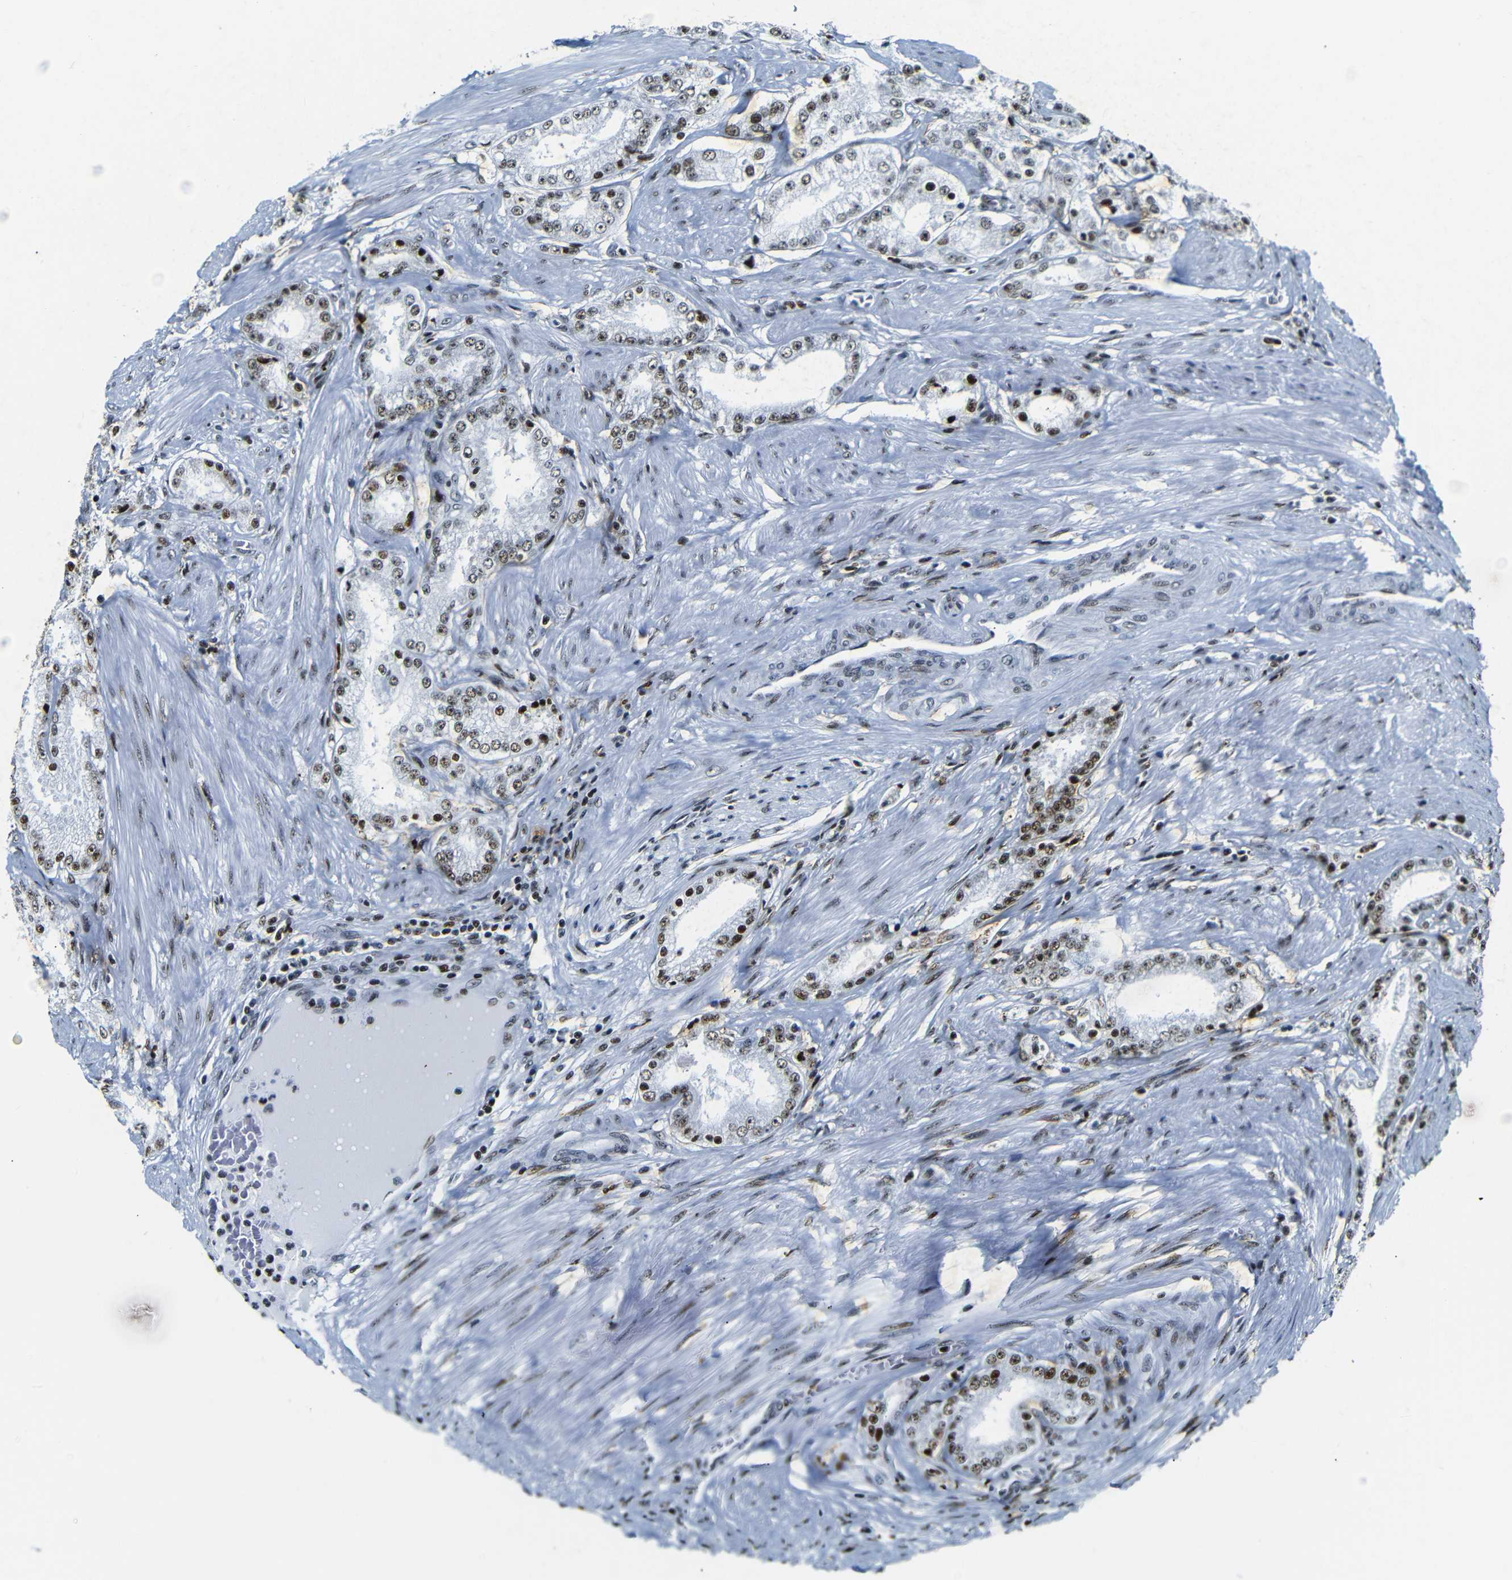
{"staining": {"intensity": "strong", "quantity": "25%-75%", "location": "nuclear"}, "tissue": "prostate cancer", "cell_type": "Tumor cells", "image_type": "cancer", "snomed": [{"axis": "morphology", "description": "Adenocarcinoma, Low grade"}, {"axis": "topography", "description": "Prostate"}], "caption": "Tumor cells reveal strong nuclear staining in approximately 25%-75% of cells in prostate cancer.", "gene": "SRSF1", "patient": {"sex": "male", "age": 63}}